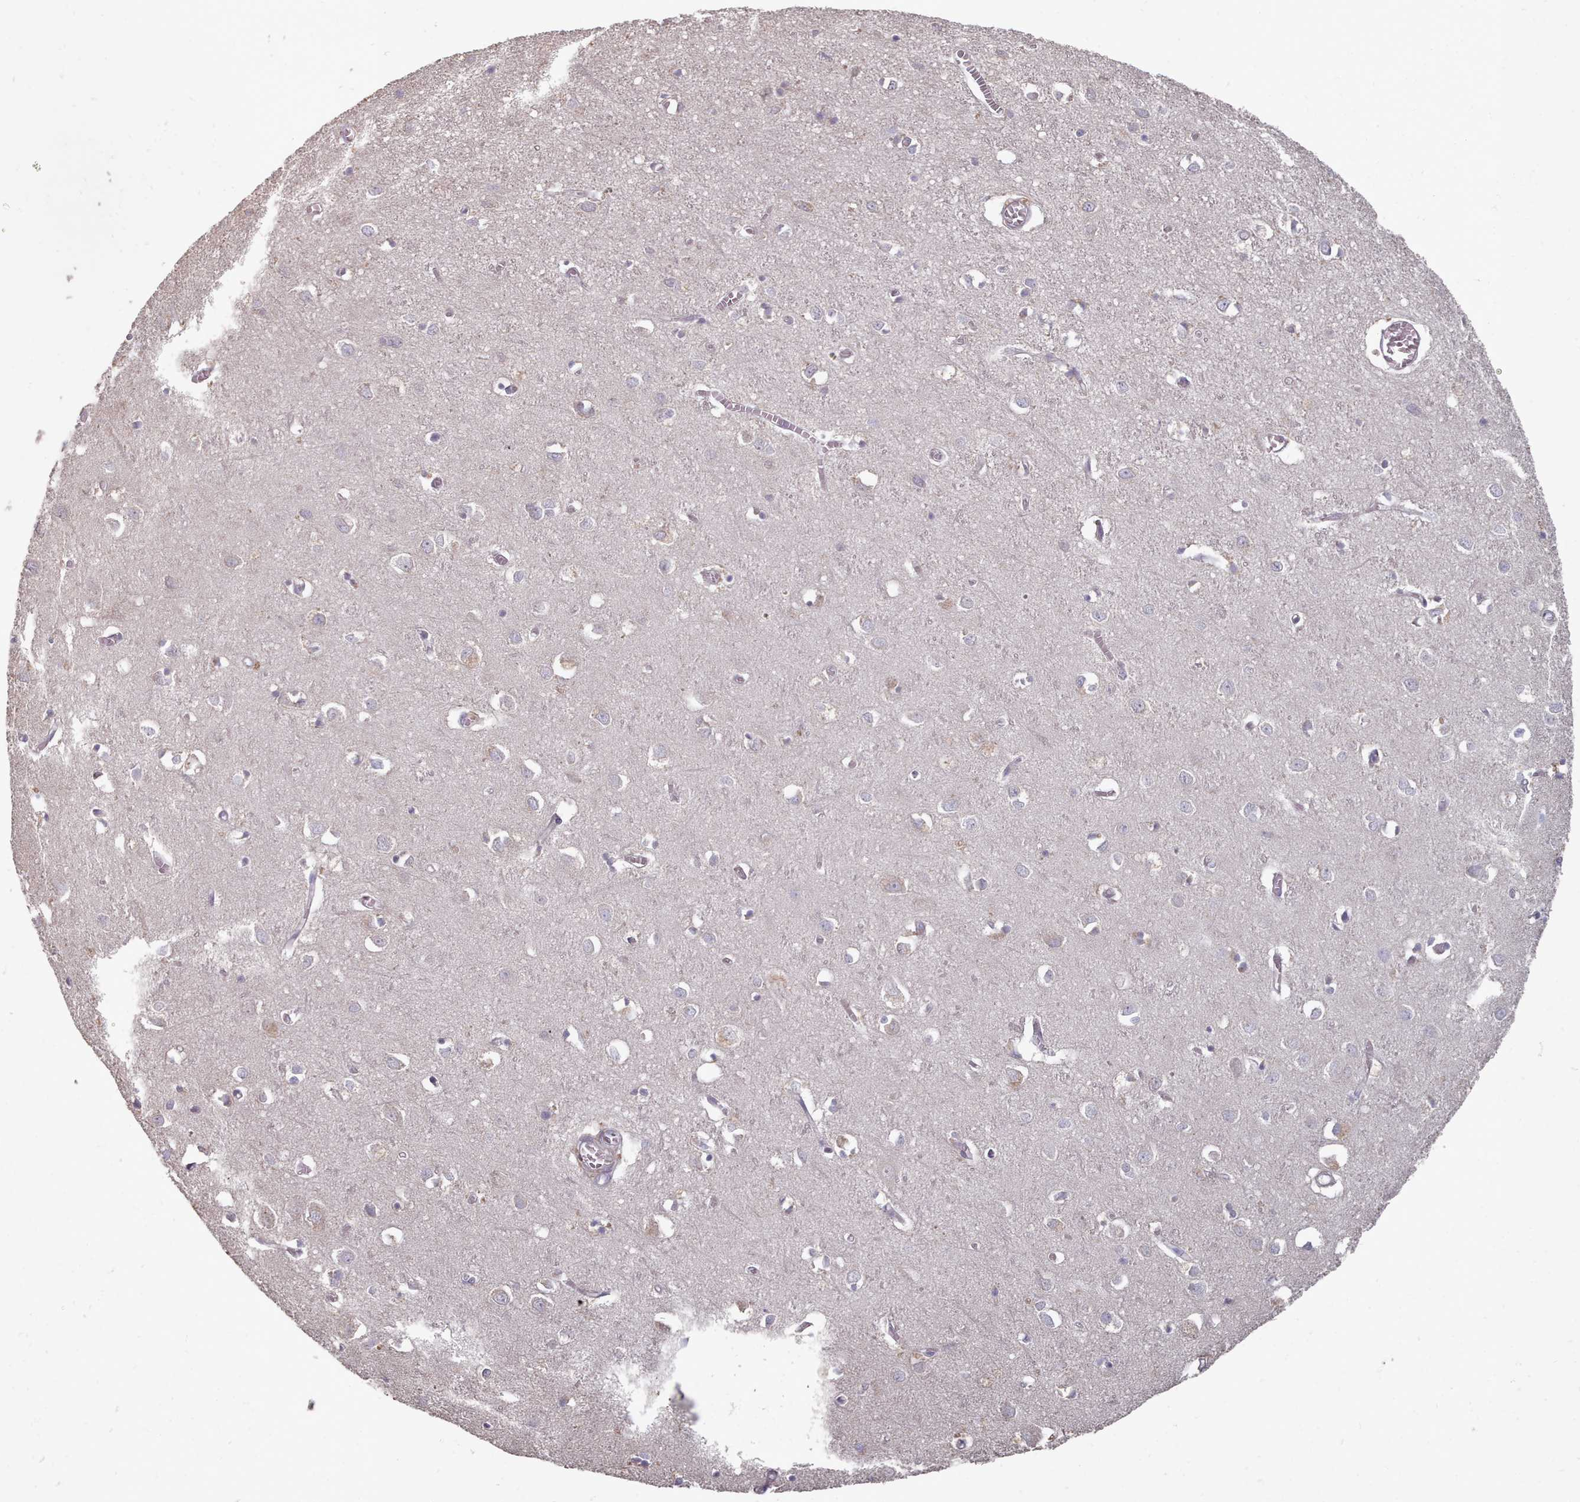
{"staining": {"intensity": "negative", "quantity": "none", "location": "none"}, "tissue": "cerebral cortex", "cell_type": "Endothelial cells", "image_type": "normal", "snomed": [{"axis": "morphology", "description": "Normal tissue, NOS"}, {"axis": "topography", "description": "Cerebral cortex"}], "caption": "Cerebral cortex was stained to show a protein in brown. There is no significant positivity in endothelial cells. The staining was performed using DAB (3,3'-diaminobenzidine) to visualize the protein expression in brown, while the nuclei were stained in blue with hematoxylin (Magnification: 20x).", "gene": "ACKR3", "patient": {"sex": "female", "age": 64}}